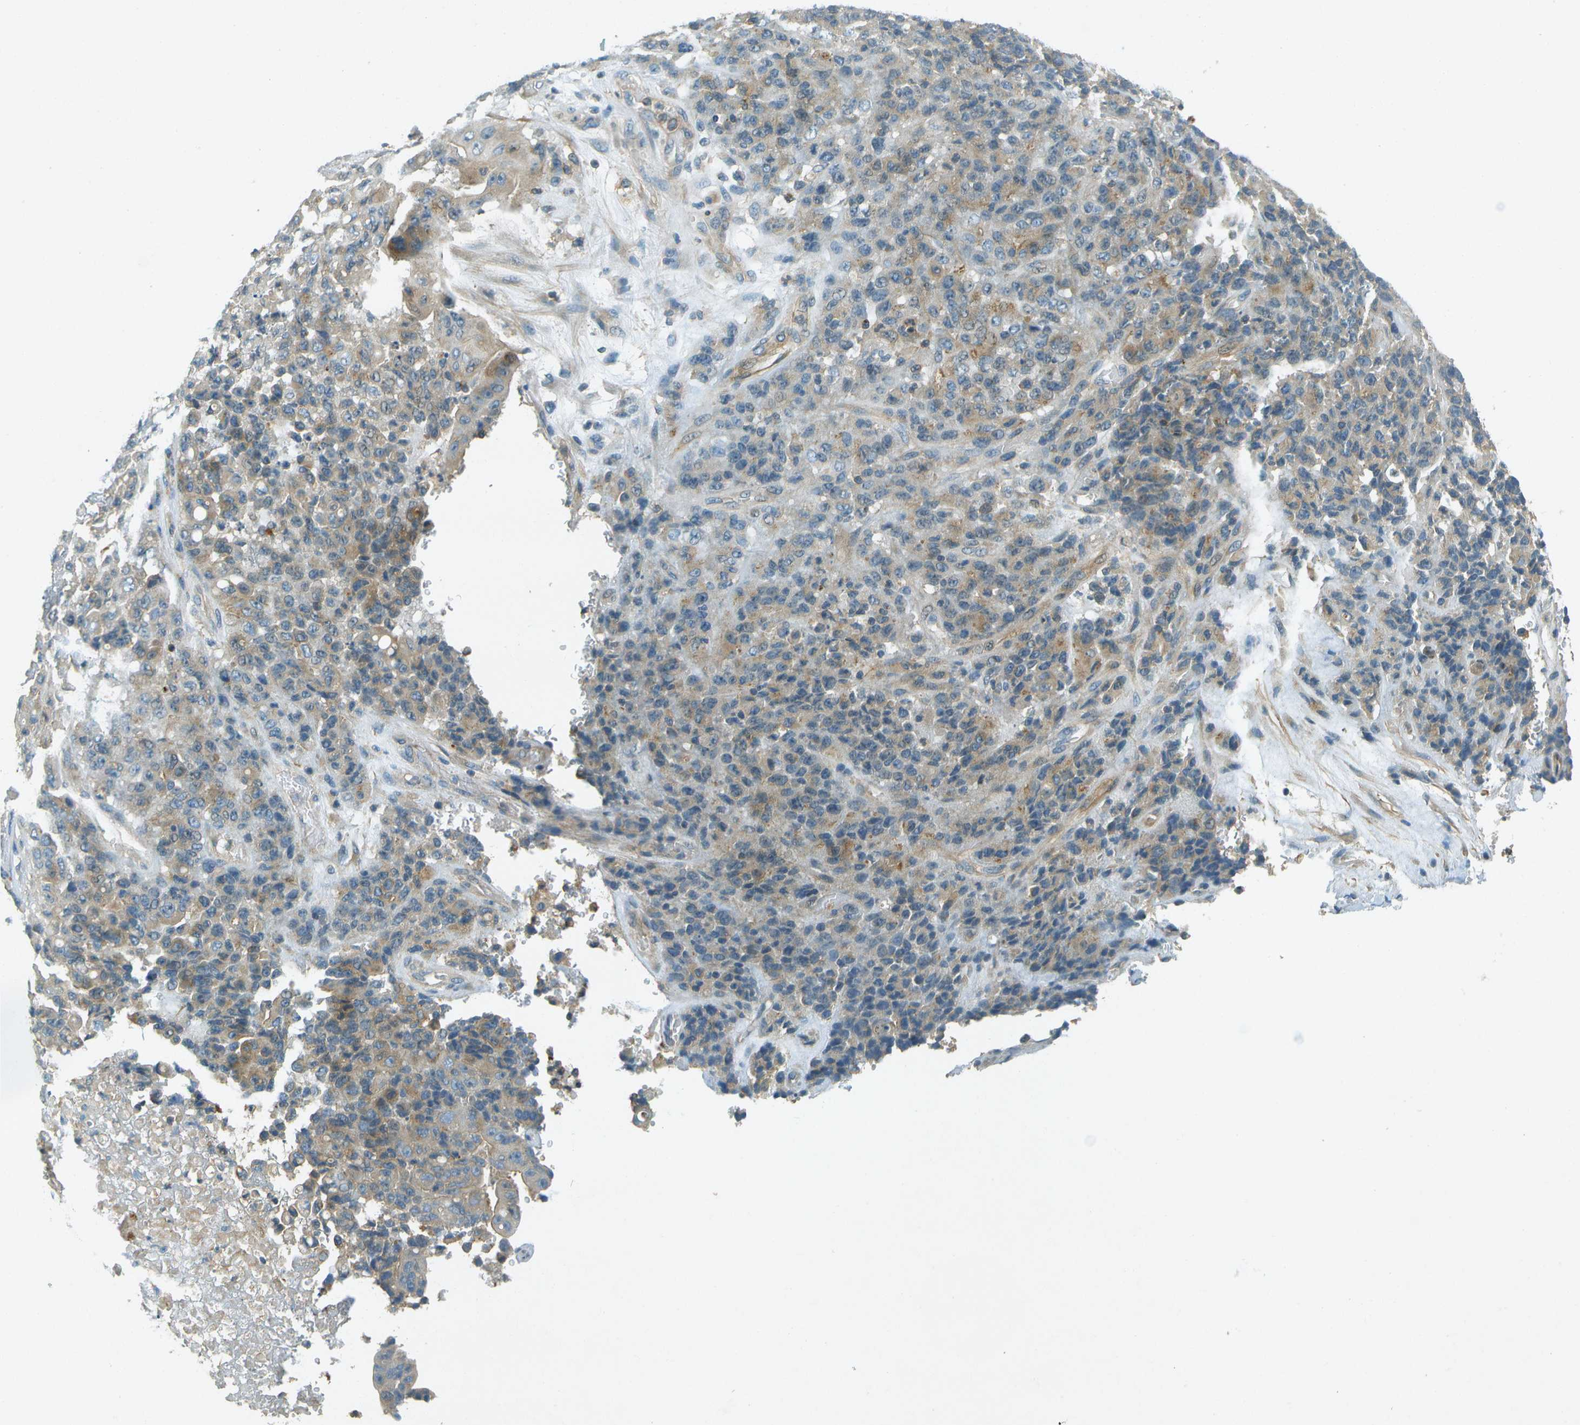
{"staining": {"intensity": "weak", "quantity": ">75%", "location": "cytoplasmic/membranous"}, "tissue": "stomach cancer", "cell_type": "Tumor cells", "image_type": "cancer", "snomed": [{"axis": "morphology", "description": "Adenocarcinoma, NOS"}, {"axis": "topography", "description": "Stomach"}], "caption": "High-magnification brightfield microscopy of stomach cancer stained with DAB (3,3'-diaminobenzidine) (brown) and counterstained with hematoxylin (blue). tumor cells exhibit weak cytoplasmic/membranous positivity is appreciated in approximately>75% of cells.", "gene": "NUDT4", "patient": {"sex": "female", "age": 73}}